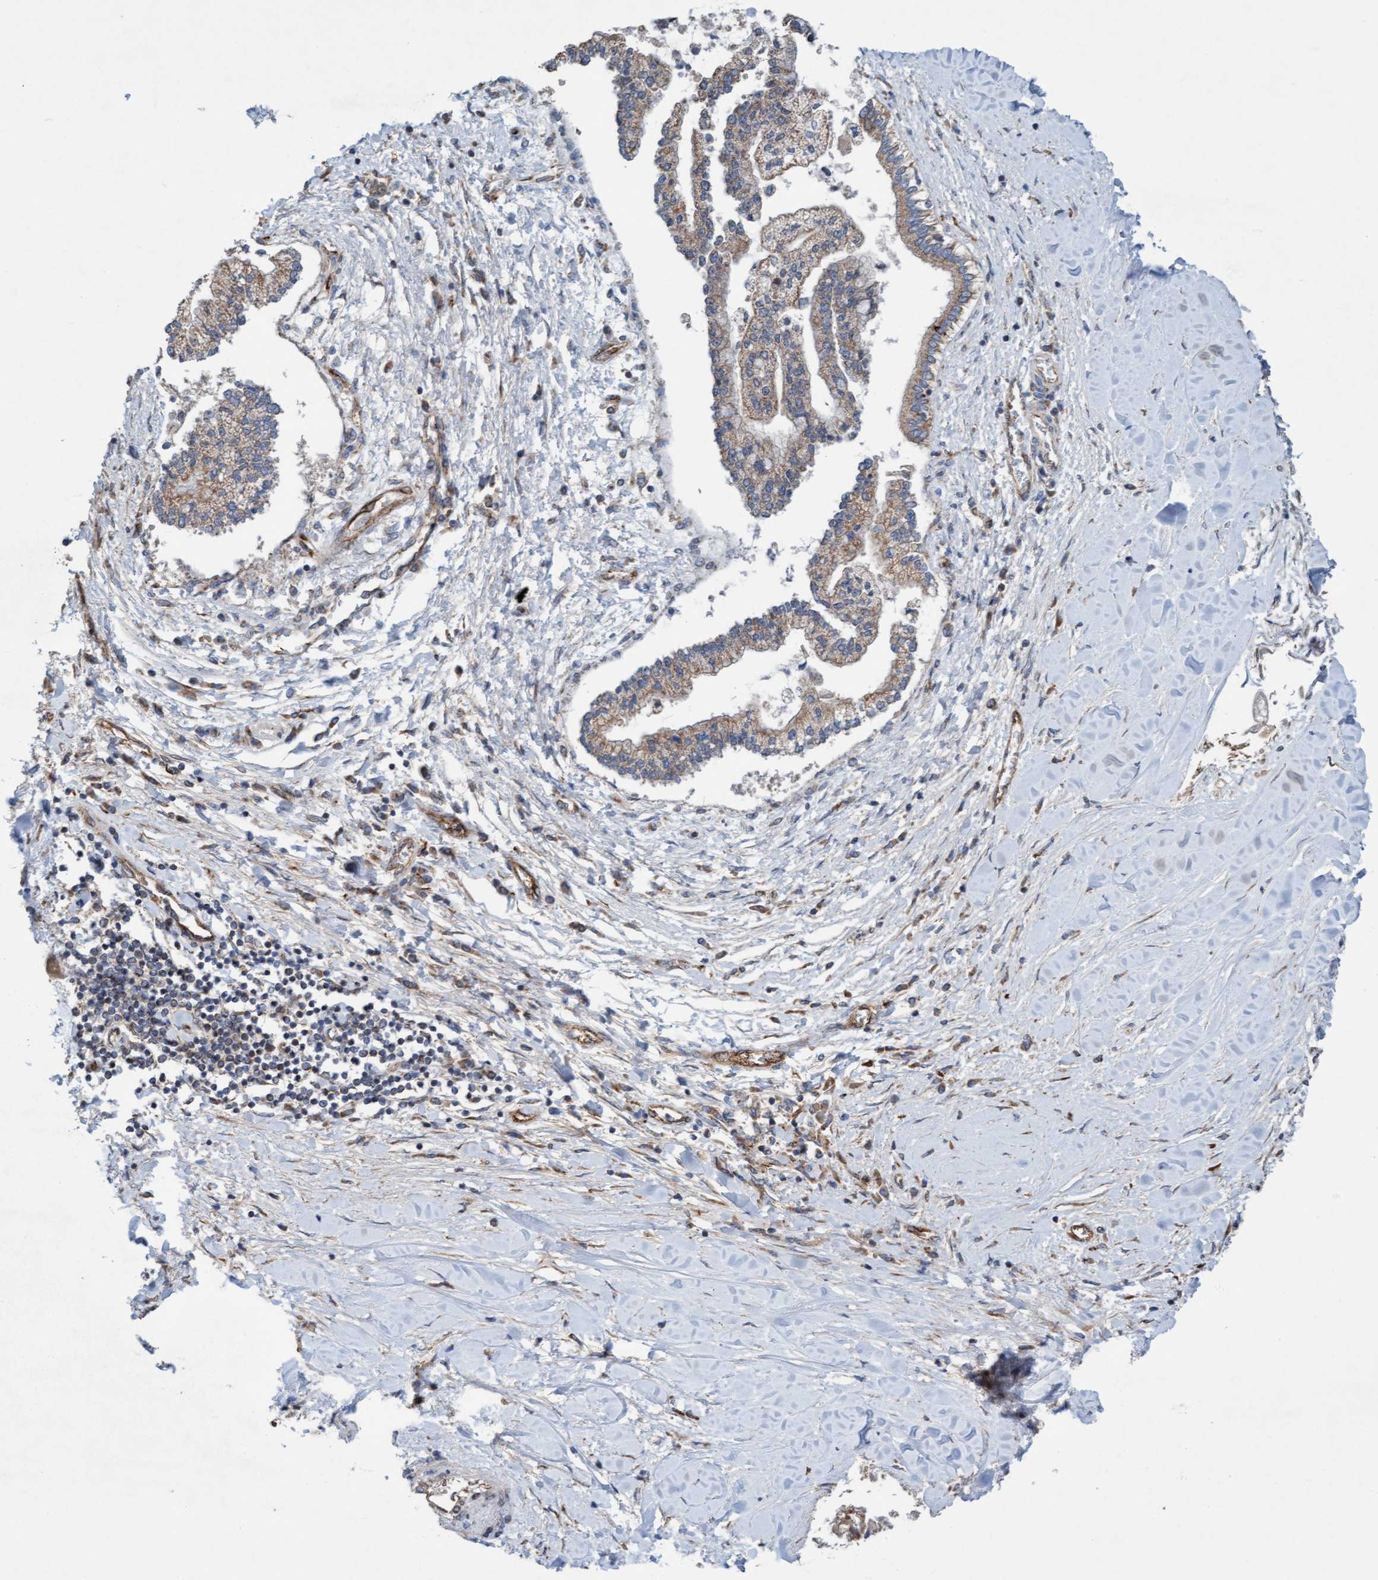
{"staining": {"intensity": "moderate", "quantity": ">75%", "location": "cytoplasmic/membranous"}, "tissue": "liver cancer", "cell_type": "Tumor cells", "image_type": "cancer", "snomed": [{"axis": "morphology", "description": "Cholangiocarcinoma"}, {"axis": "topography", "description": "Liver"}], "caption": "Immunohistochemical staining of human cholangiocarcinoma (liver) exhibits medium levels of moderate cytoplasmic/membranous protein expression in about >75% of tumor cells.", "gene": "ZNF566", "patient": {"sex": "male", "age": 50}}